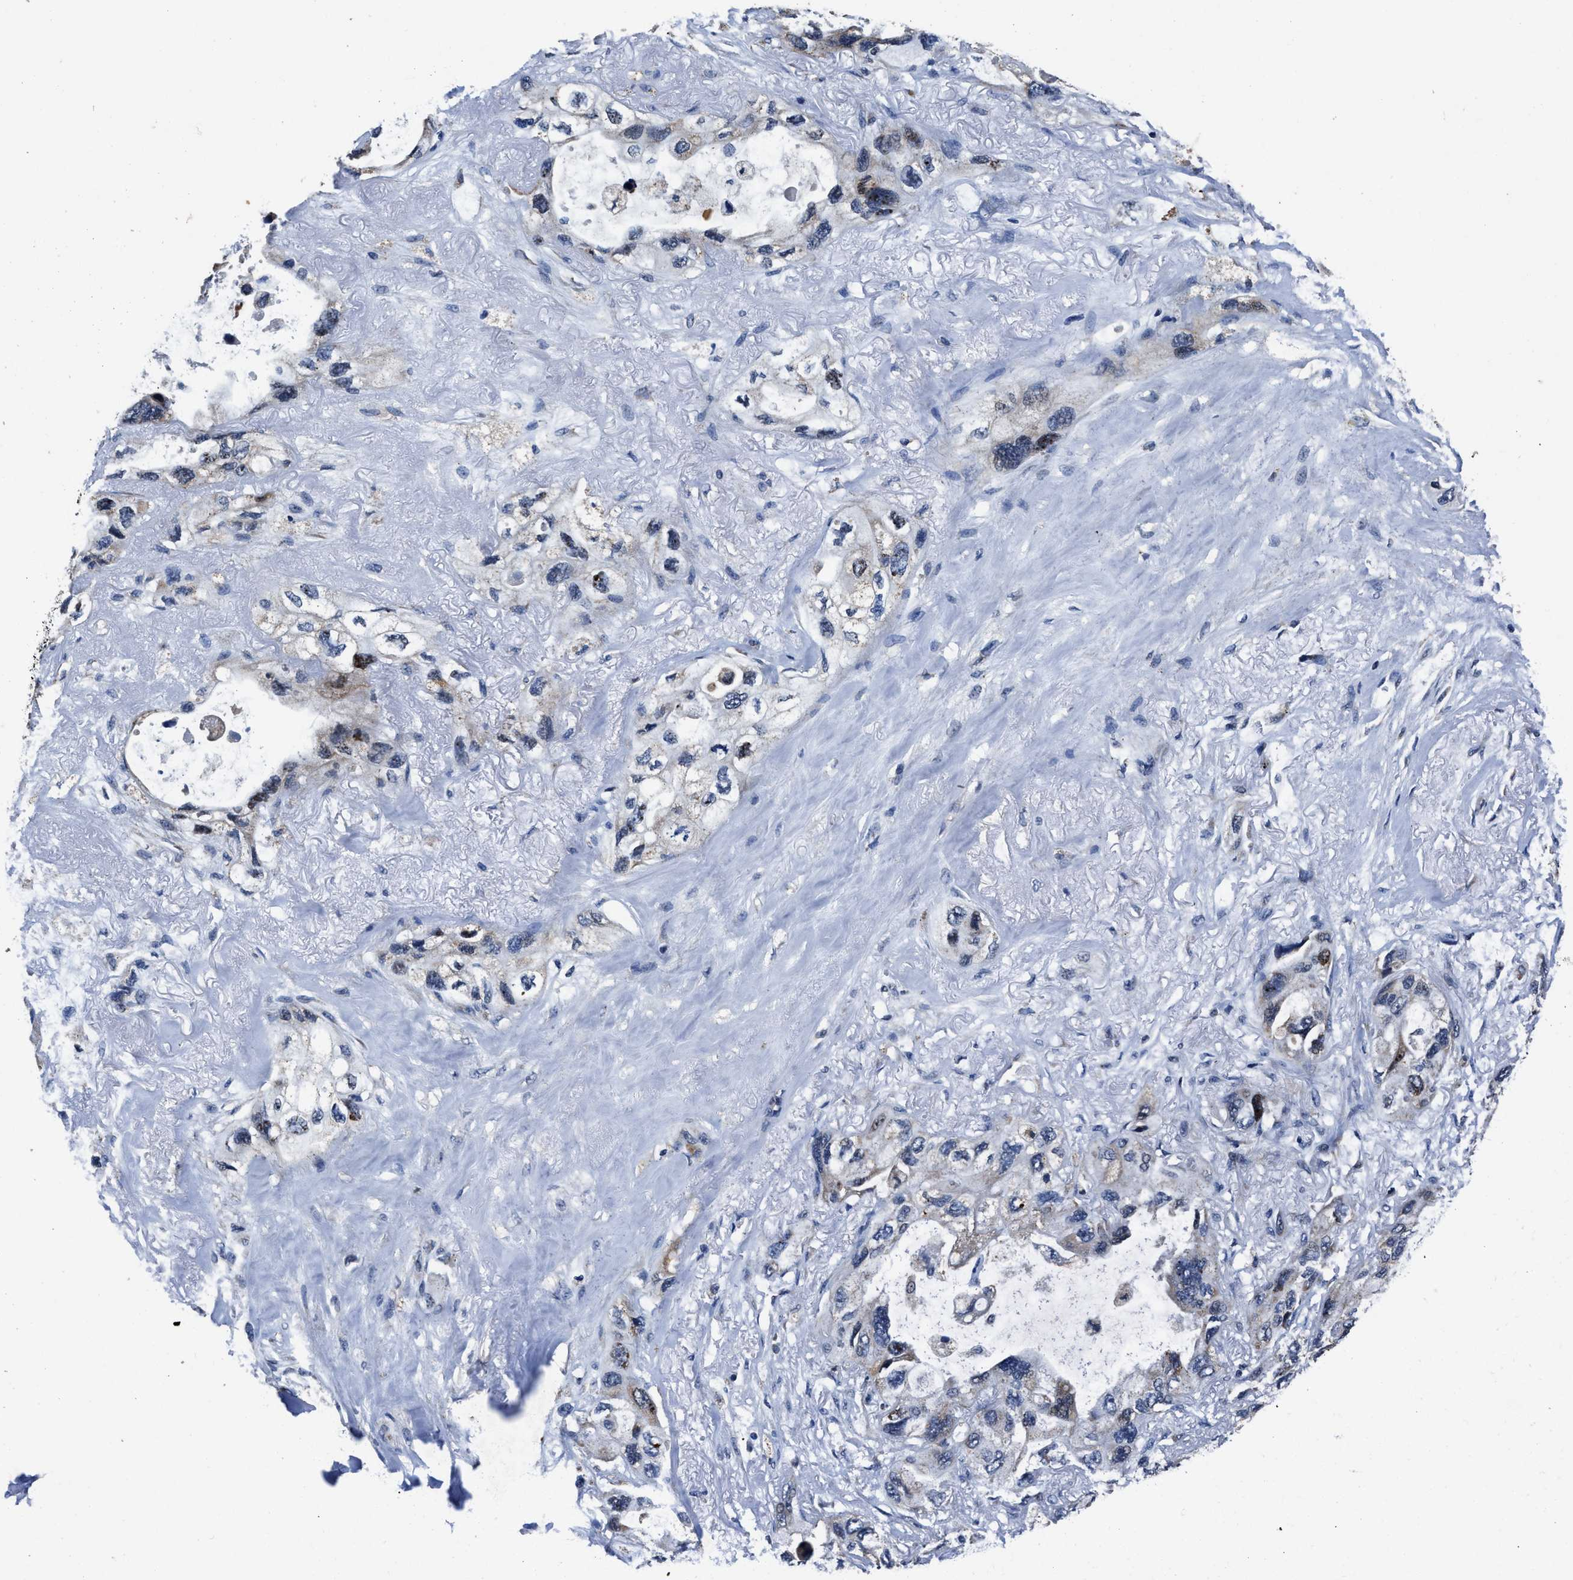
{"staining": {"intensity": "weak", "quantity": "<25%", "location": "cytoplasmic/membranous"}, "tissue": "lung cancer", "cell_type": "Tumor cells", "image_type": "cancer", "snomed": [{"axis": "morphology", "description": "Squamous cell carcinoma, NOS"}, {"axis": "topography", "description": "Lung"}], "caption": "A high-resolution micrograph shows IHC staining of lung squamous cell carcinoma, which reveals no significant expression in tumor cells.", "gene": "TMEM53", "patient": {"sex": "female", "age": 73}}